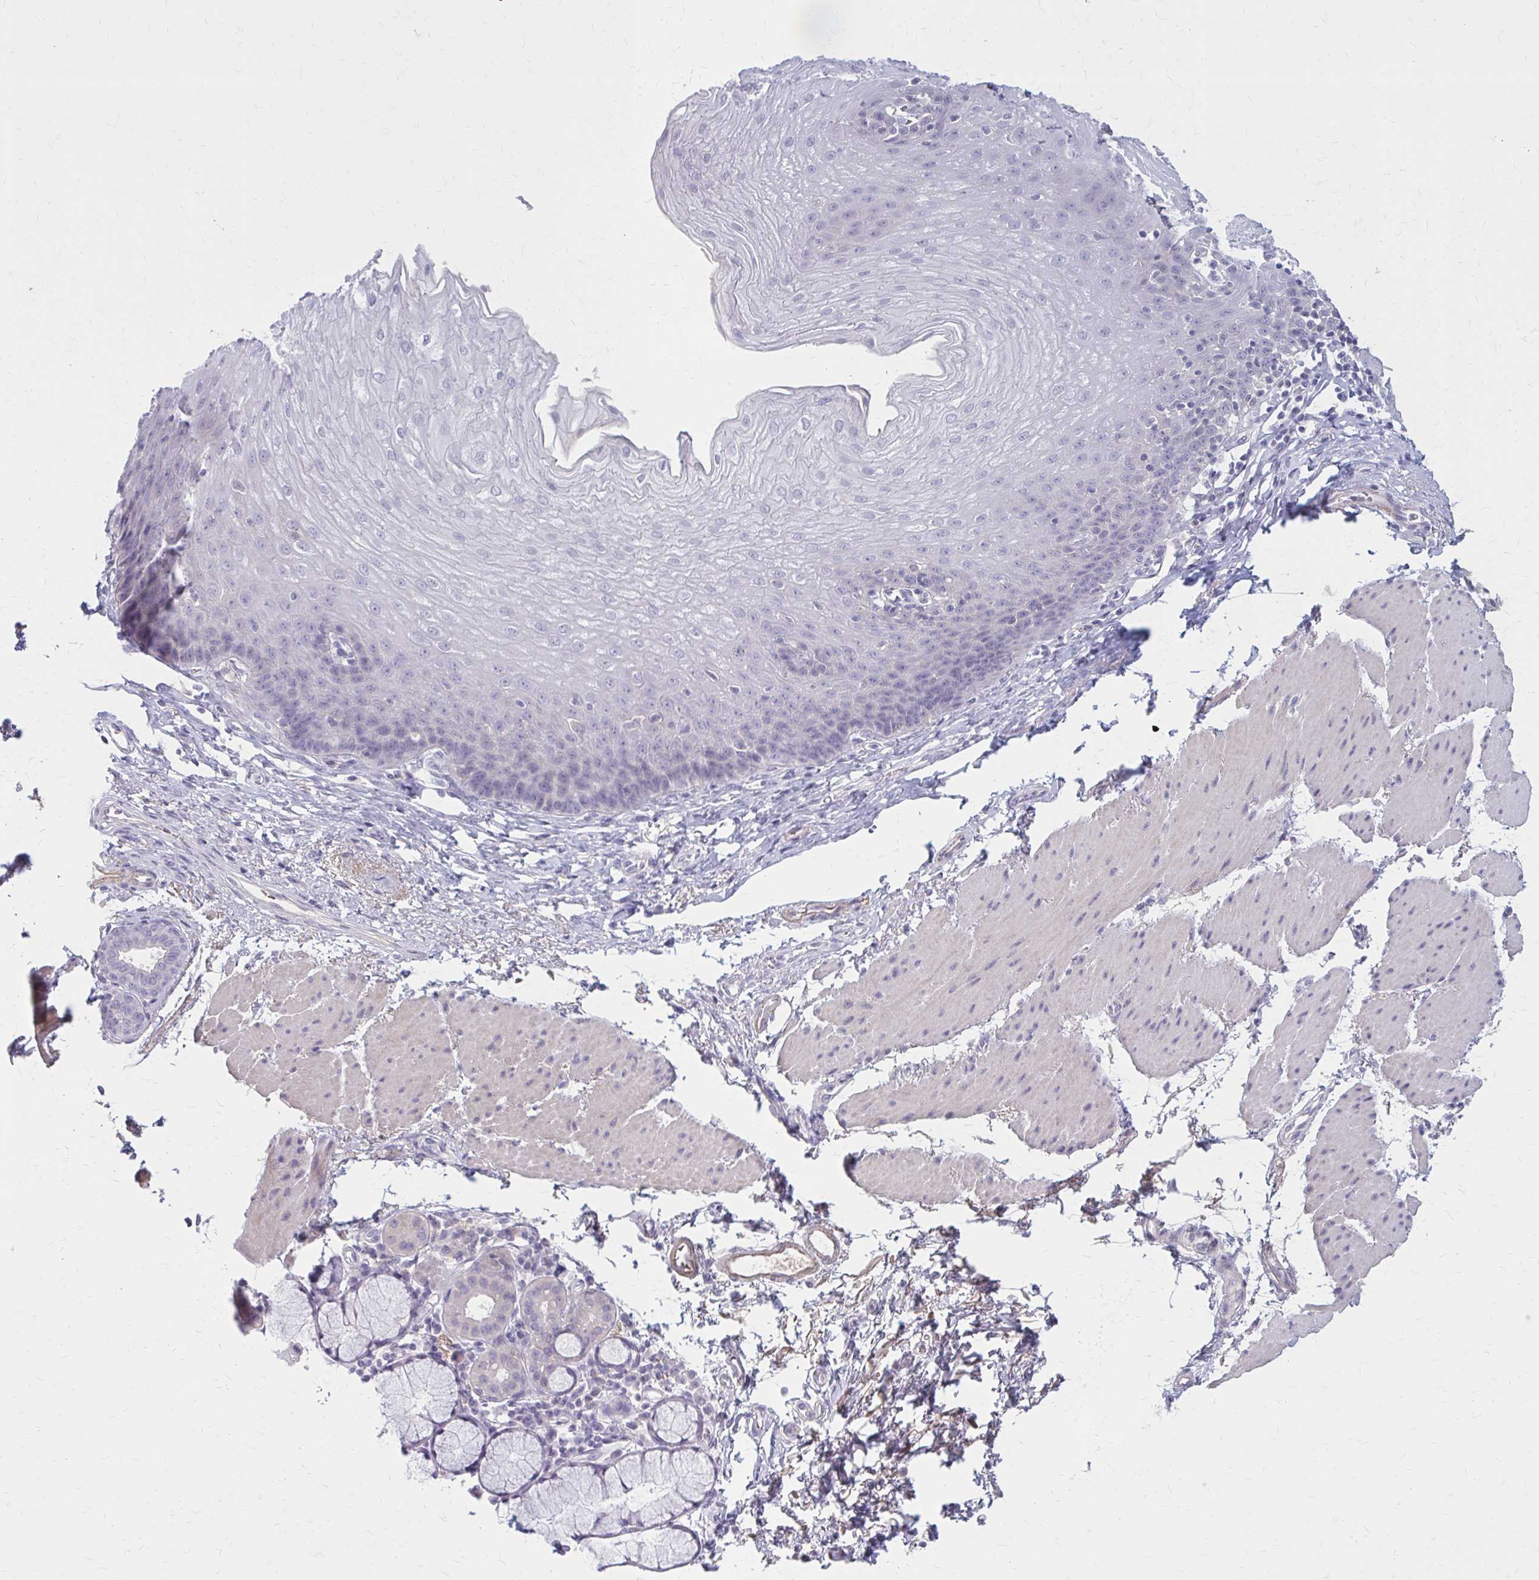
{"staining": {"intensity": "negative", "quantity": "none", "location": "none"}, "tissue": "esophagus", "cell_type": "Squamous epithelial cells", "image_type": "normal", "snomed": [{"axis": "morphology", "description": "Normal tissue, NOS"}, {"axis": "topography", "description": "Esophagus"}], "caption": "Micrograph shows no protein positivity in squamous epithelial cells of benign esophagus. Brightfield microscopy of IHC stained with DAB (3,3'-diaminobenzidine) (brown) and hematoxylin (blue), captured at high magnification.", "gene": "SERPIND1", "patient": {"sex": "female", "age": 81}}